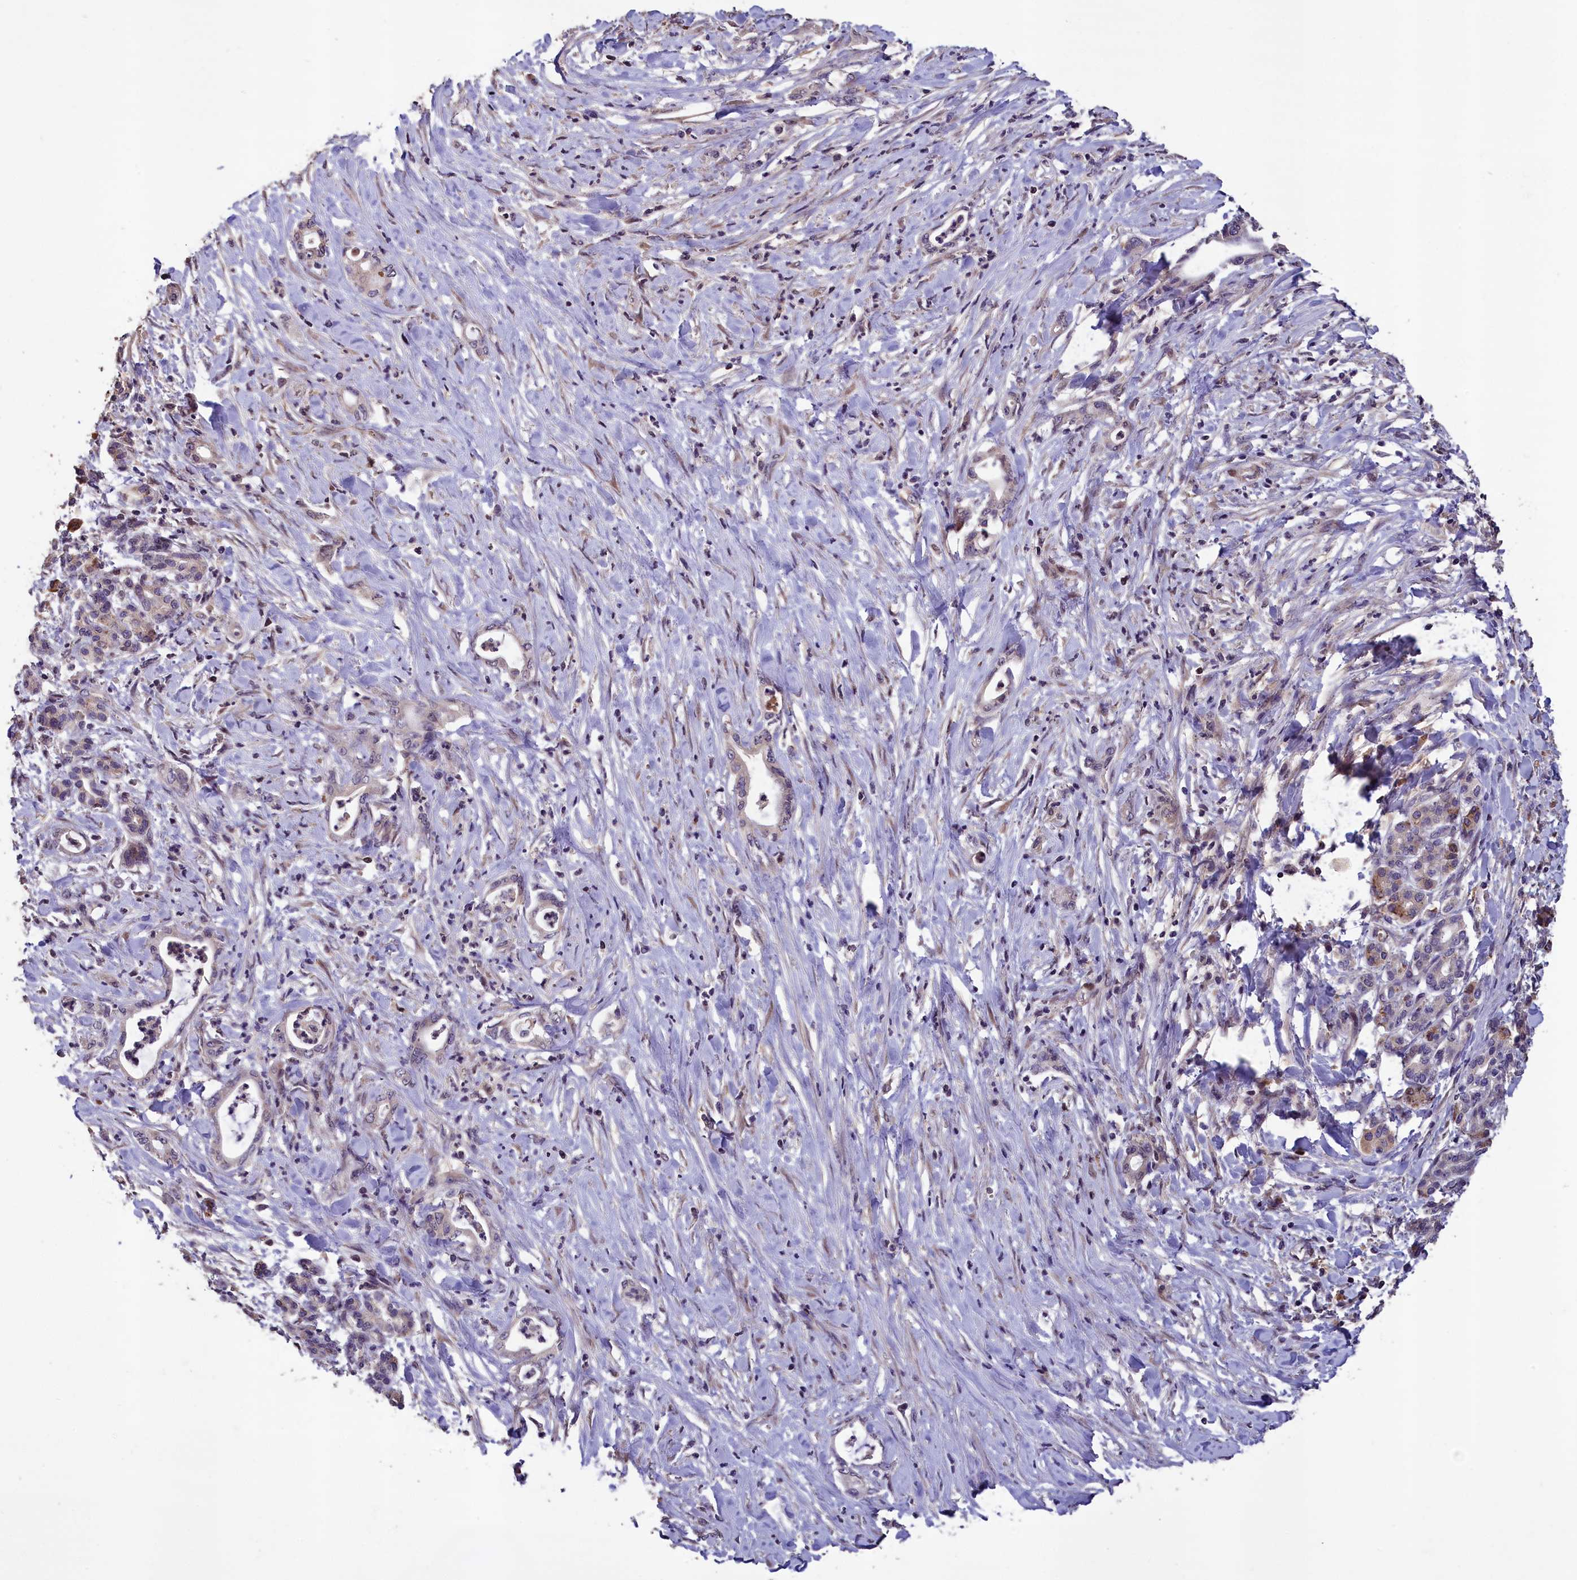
{"staining": {"intensity": "negative", "quantity": "none", "location": "none"}, "tissue": "pancreatic cancer", "cell_type": "Tumor cells", "image_type": "cancer", "snomed": [{"axis": "morphology", "description": "Normal tissue, NOS"}, {"axis": "morphology", "description": "Adenocarcinoma, NOS"}, {"axis": "topography", "description": "Pancreas"}], "caption": "There is no significant staining in tumor cells of pancreatic adenocarcinoma.", "gene": "DNAJB9", "patient": {"sex": "female", "age": 55}}